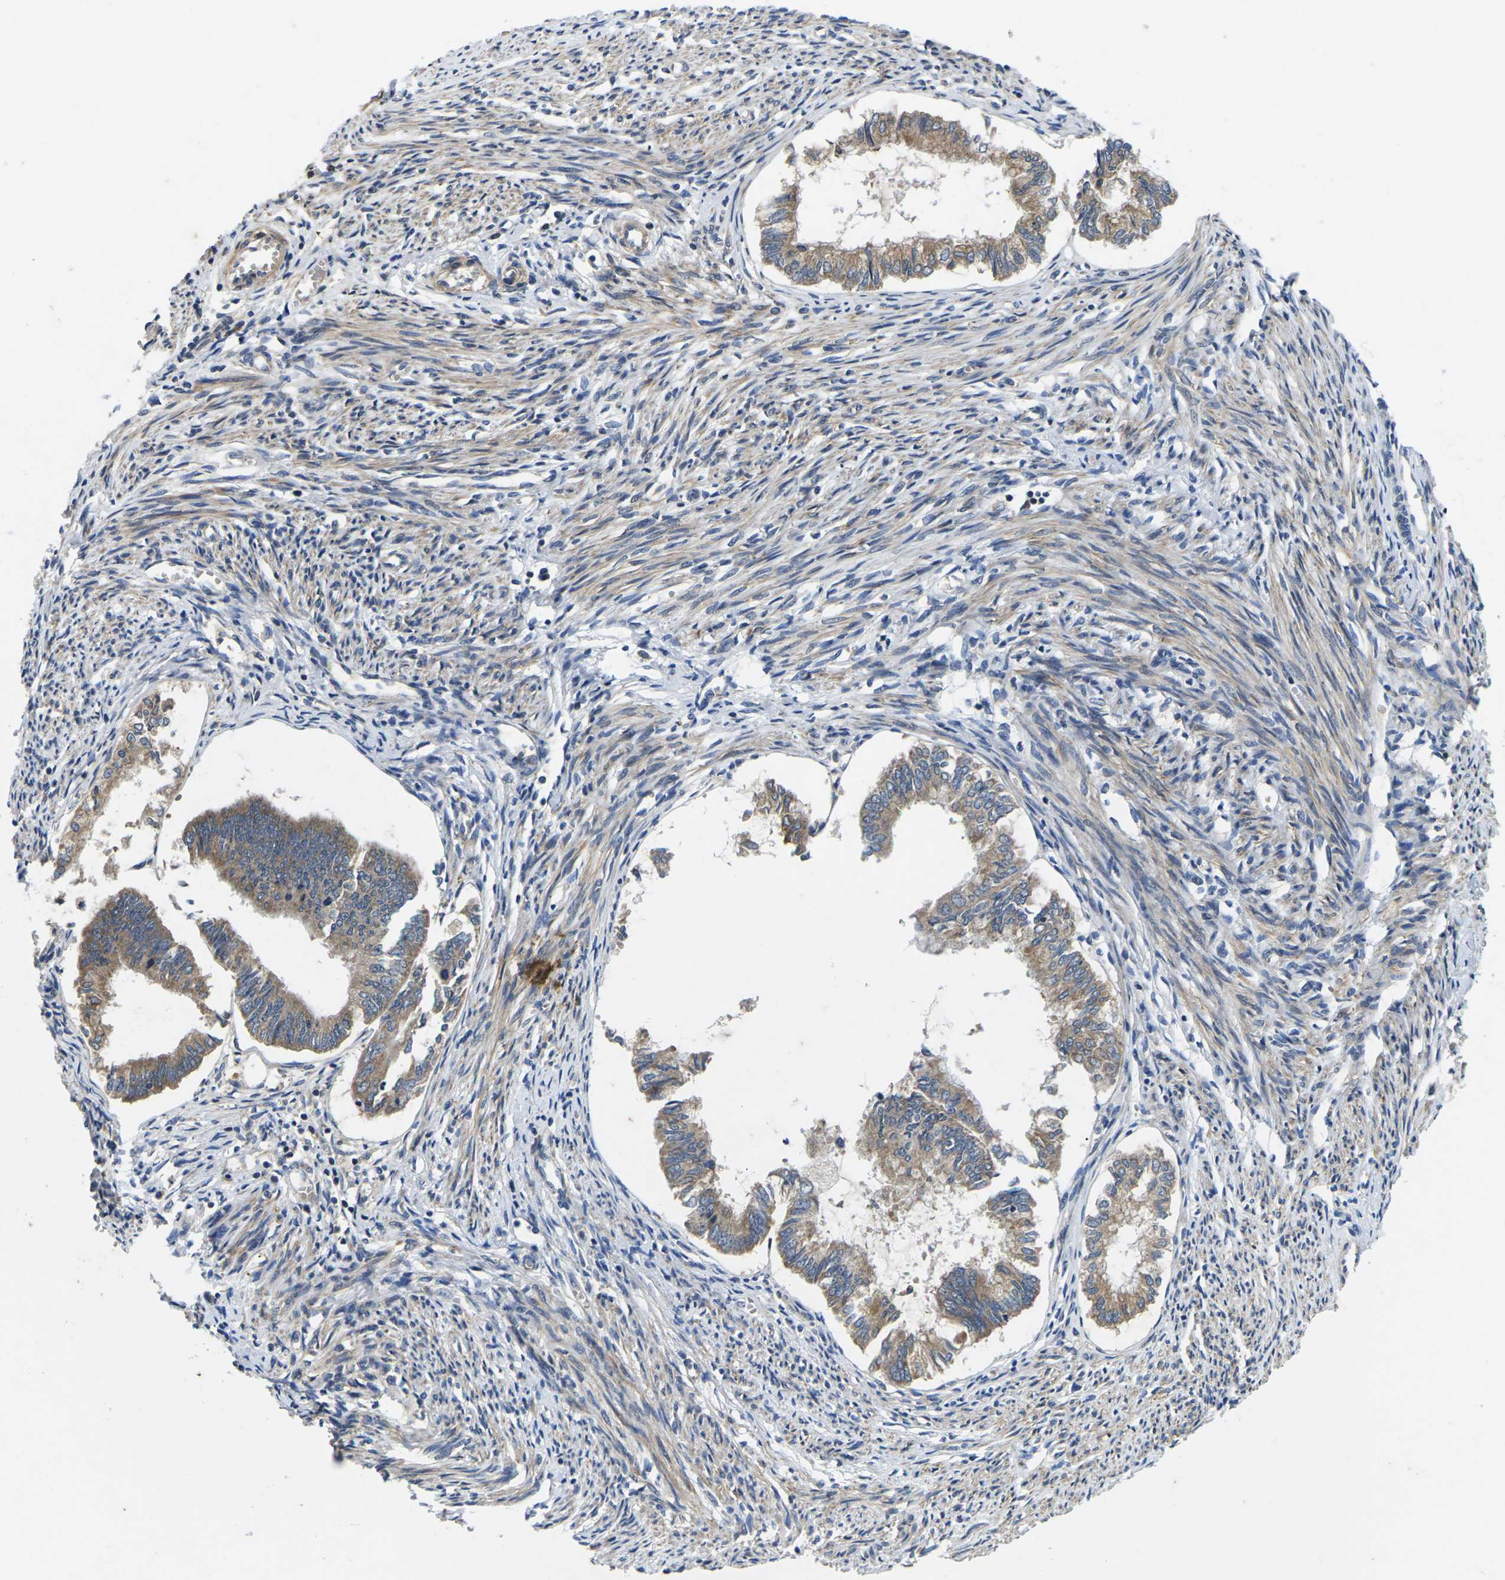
{"staining": {"intensity": "moderate", "quantity": ">75%", "location": "cytoplasmic/membranous"}, "tissue": "endometrial cancer", "cell_type": "Tumor cells", "image_type": "cancer", "snomed": [{"axis": "morphology", "description": "Adenocarcinoma, NOS"}, {"axis": "topography", "description": "Endometrium"}], "caption": "Moderate cytoplasmic/membranous protein staining is present in about >75% of tumor cells in endometrial cancer (adenocarcinoma). The protein of interest is stained brown, and the nuclei are stained in blue (DAB IHC with brightfield microscopy, high magnification).", "gene": "KIF1B", "patient": {"sex": "female", "age": 86}}